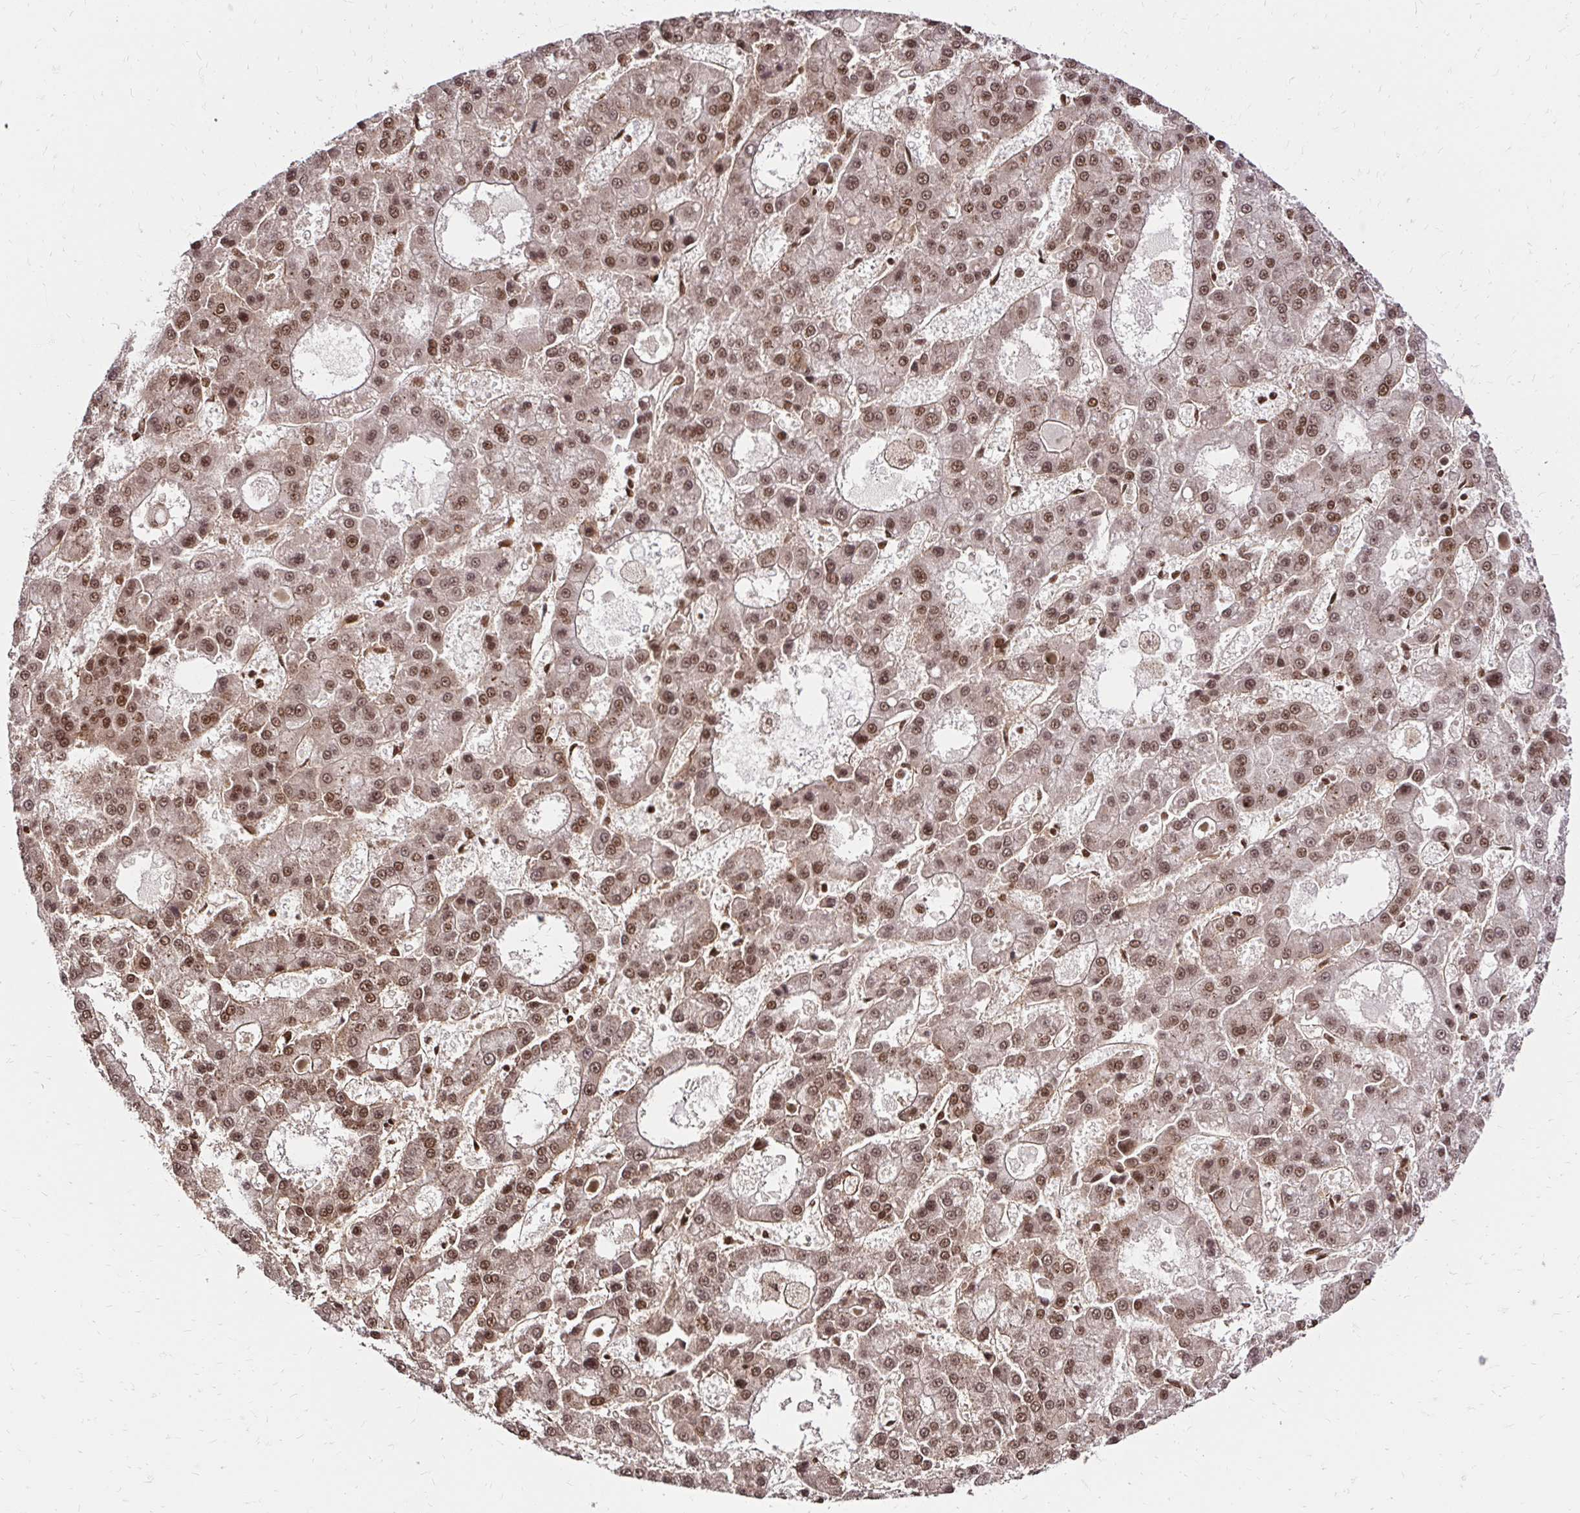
{"staining": {"intensity": "moderate", "quantity": ">75%", "location": "cytoplasmic/membranous,nuclear"}, "tissue": "liver cancer", "cell_type": "Tumor cells", "image_type": "cancer", "snomed": [{"axis": "morphology", "description": "Carcinoma, Hepatocellular, NOS"}, {"axis": "topography", "description": "Liver"}], "caption": "The micrograph displays a brown stain indicating the presence of a protein in the cytoplasmic/membranous and nuclear of tumor cells in liver cancer (hepatocellular carcinoma).", "gene": "GLYR1", "patient": {"sex": "male", "age": 70}}